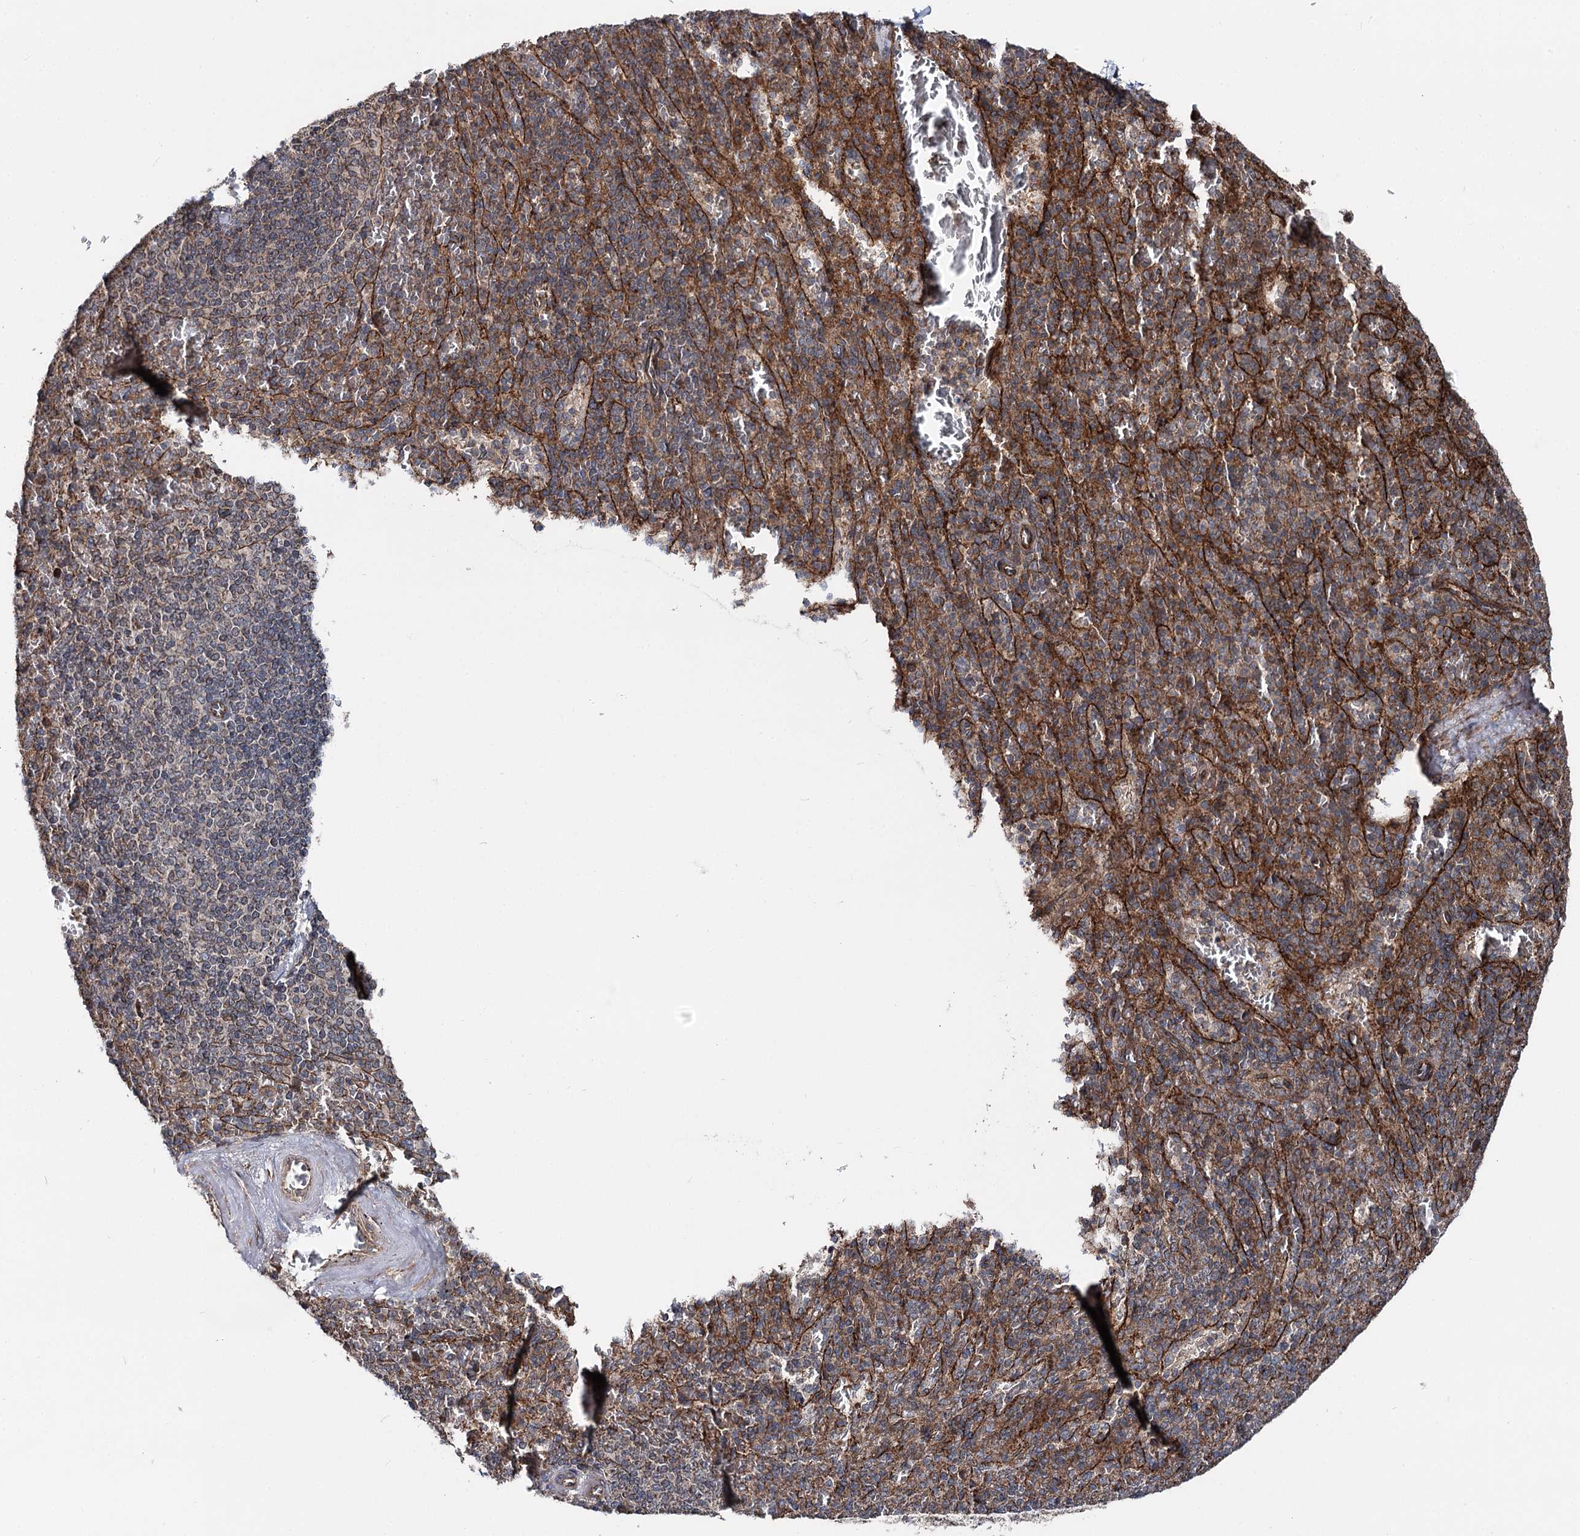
{"staining": {"intensity": "weak", "quantity": "25%-75%", "location": "cytoplasmic/membranous"}, "tissue": "spleen", "cell_type": "Cells in red pulp", "image_type": "normal", "snomed": [{"axis": "morphology", "description": "Normal tissue, NOS"}, {"axis": "topography", "description": "Spleen"}], "caption": "Benign spleen was stained to show a protein in brown. There is low levels of weak cytoplasmic/membranous staining in approximately 25%-75% of cells in red pulp. The protein of interest is stained brown, and the nuclei are stained in blue (DAB IHC with brightfield microscopy, high magnification).", "gene": "ITFG2", "patient": {"sex": "male", "age": 82}}